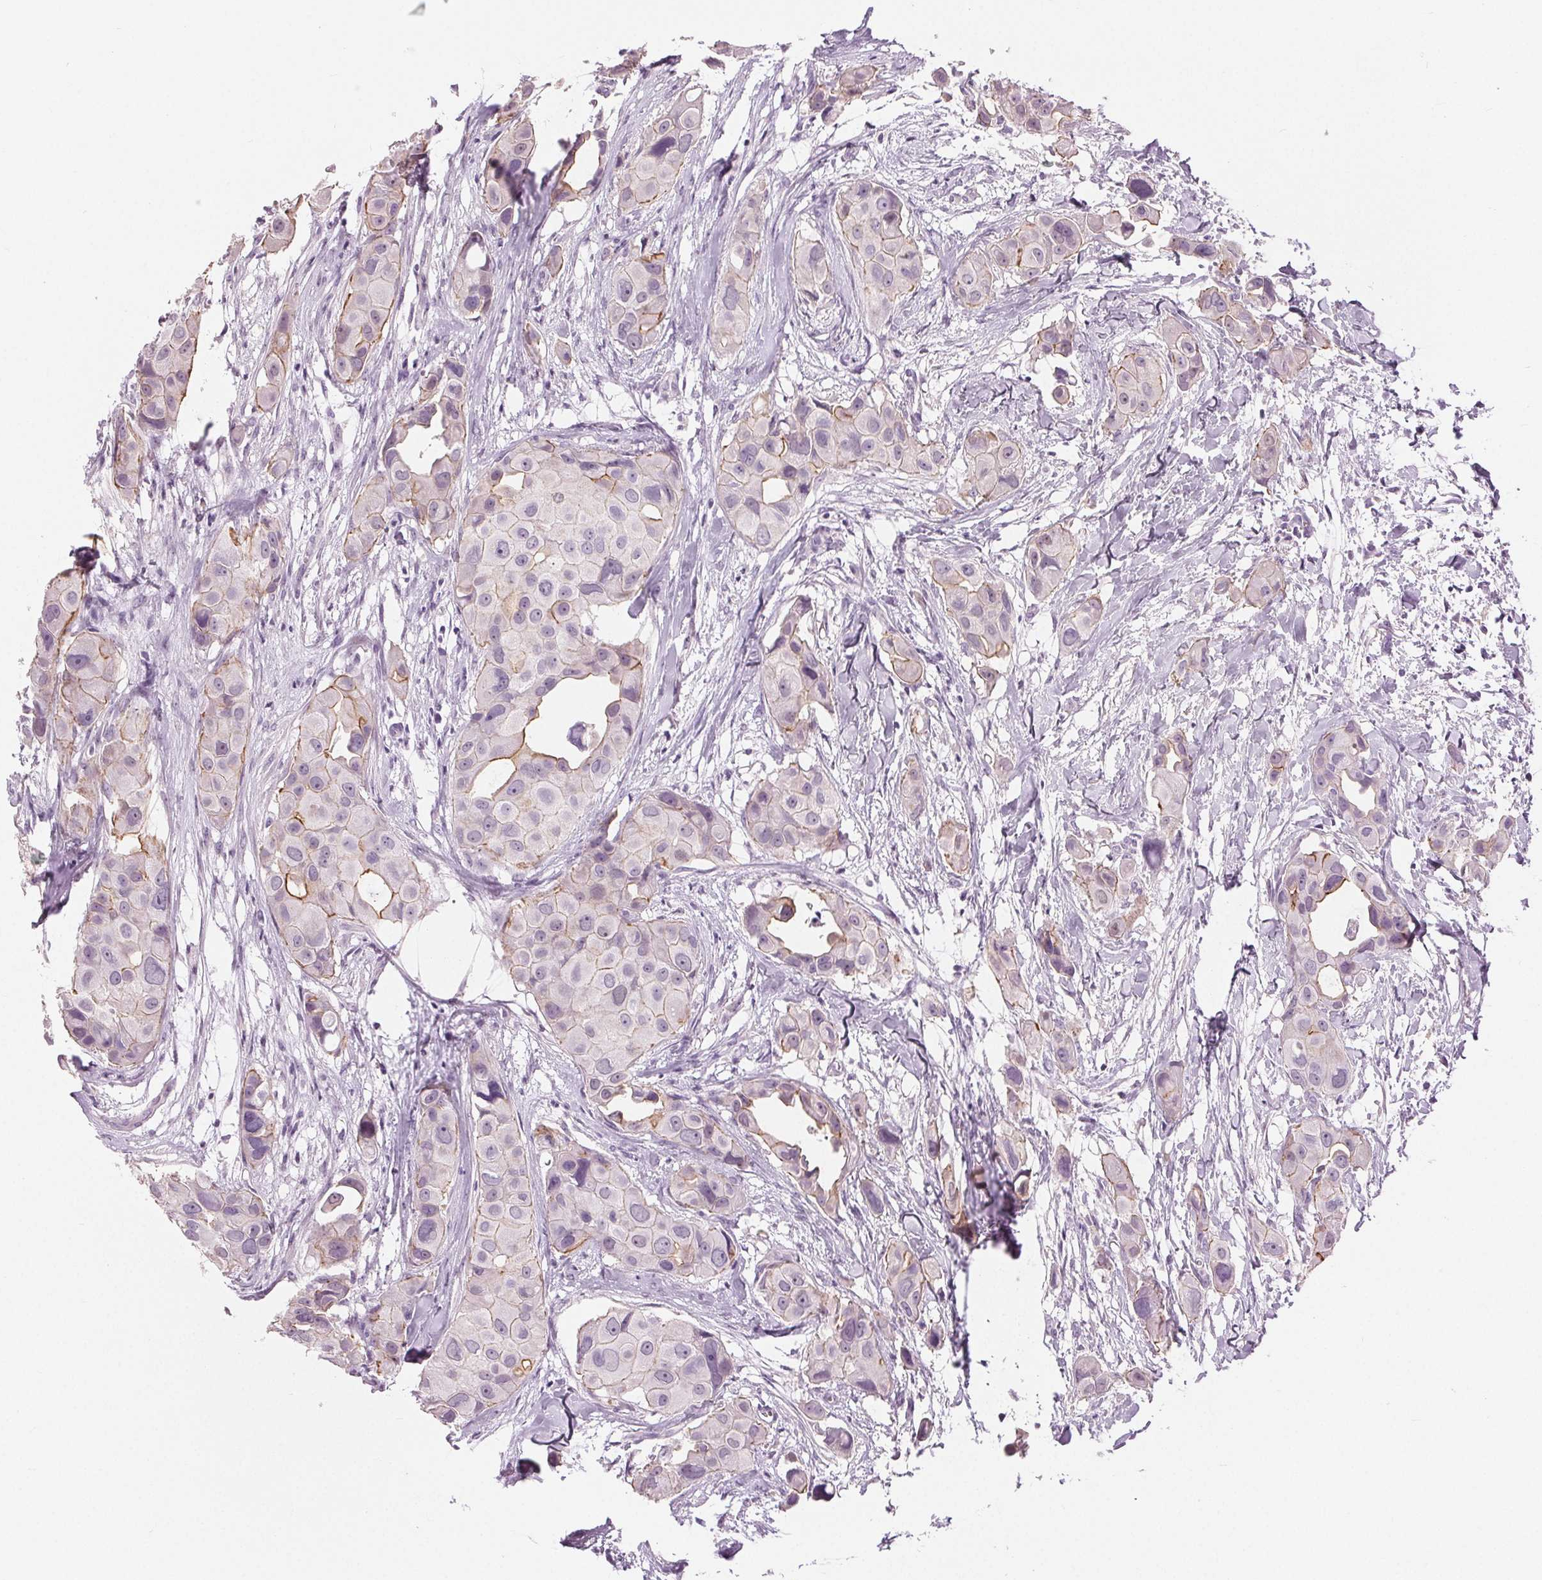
{"staining": {"intensity": "moderate", "quantity": "<25%", "location": "cytoplasmic/membranous"}, "tissue": "breast cancer", "cell_type": "Tumor cells", "image_type": "cancer", "snomed": [{"axis": "morphology", "description": "Duct carcinoma"}, {"axis": "topography", "description": "Breast"}], "caption": "Immunohistochemistry (IHC) image of human breast cancer (intraductal carcinoma) stained for a protein (brown), which exhibits low levels of moderate cytoplasmic/membranous staining in about <25% of tumor cells.", "gene": "MISP", "patient": {"sex": "female", "age": 38}}